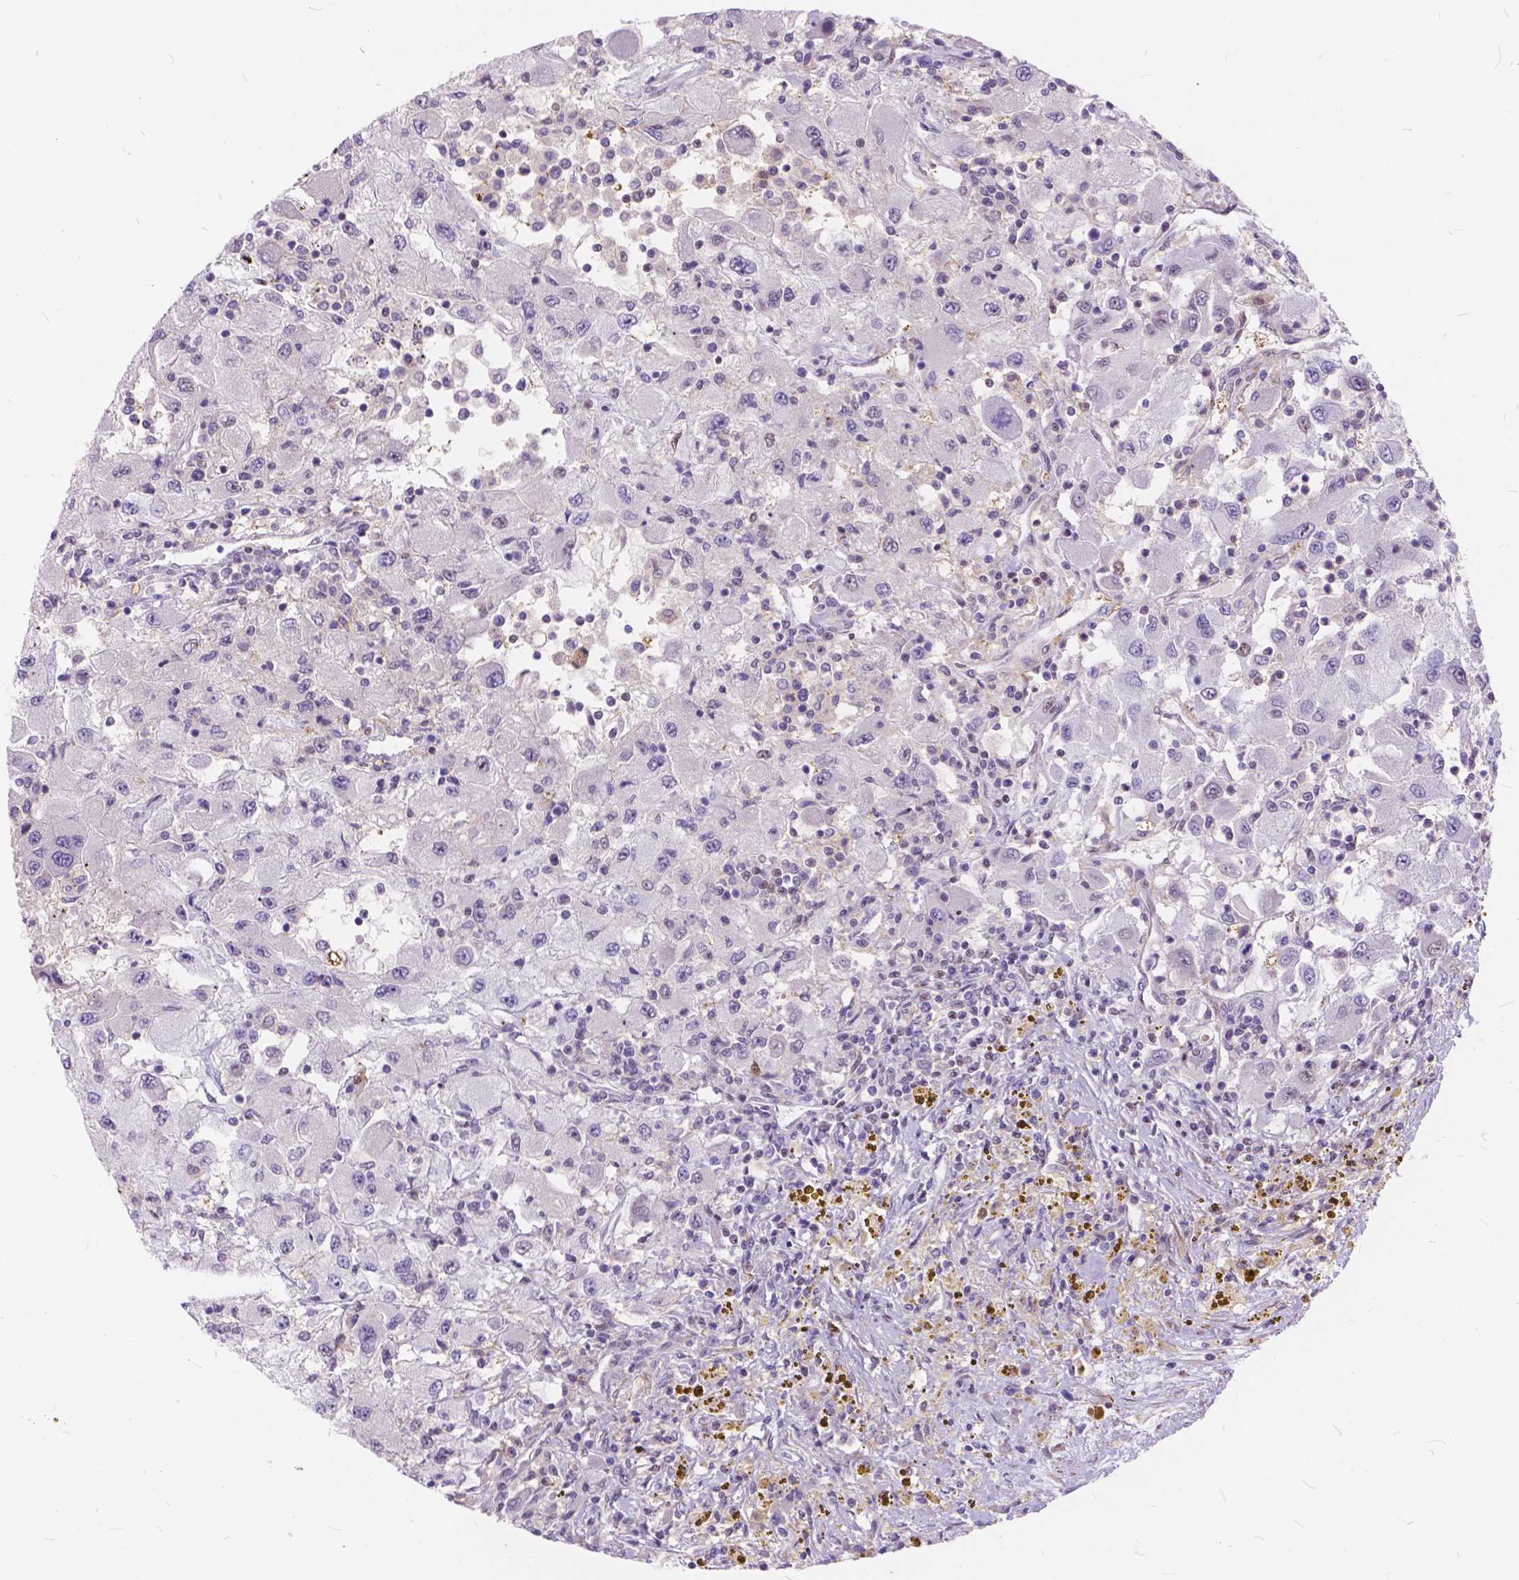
{"staining": {"intensity": "negative", "quantity": "none", "location": "none"}, "tissue": "renal cancer", "cell_type": "Tumor cells", "image_type": "cancer", "snomed": [{"axis": "morphology", "description": "Adenocarcinoma, NOS"}, {"axis": "topography", "description": "Kidney"}], "caption": "This histopathology image is of renal cancer stained with immunohistochemistry (IHC) to label a protein in brown with the nuclei are counter-stained blue. There is no expression in tumor cells.", "gene": "MAN2C1", "patient": {"sex": "female", "age": 67}}